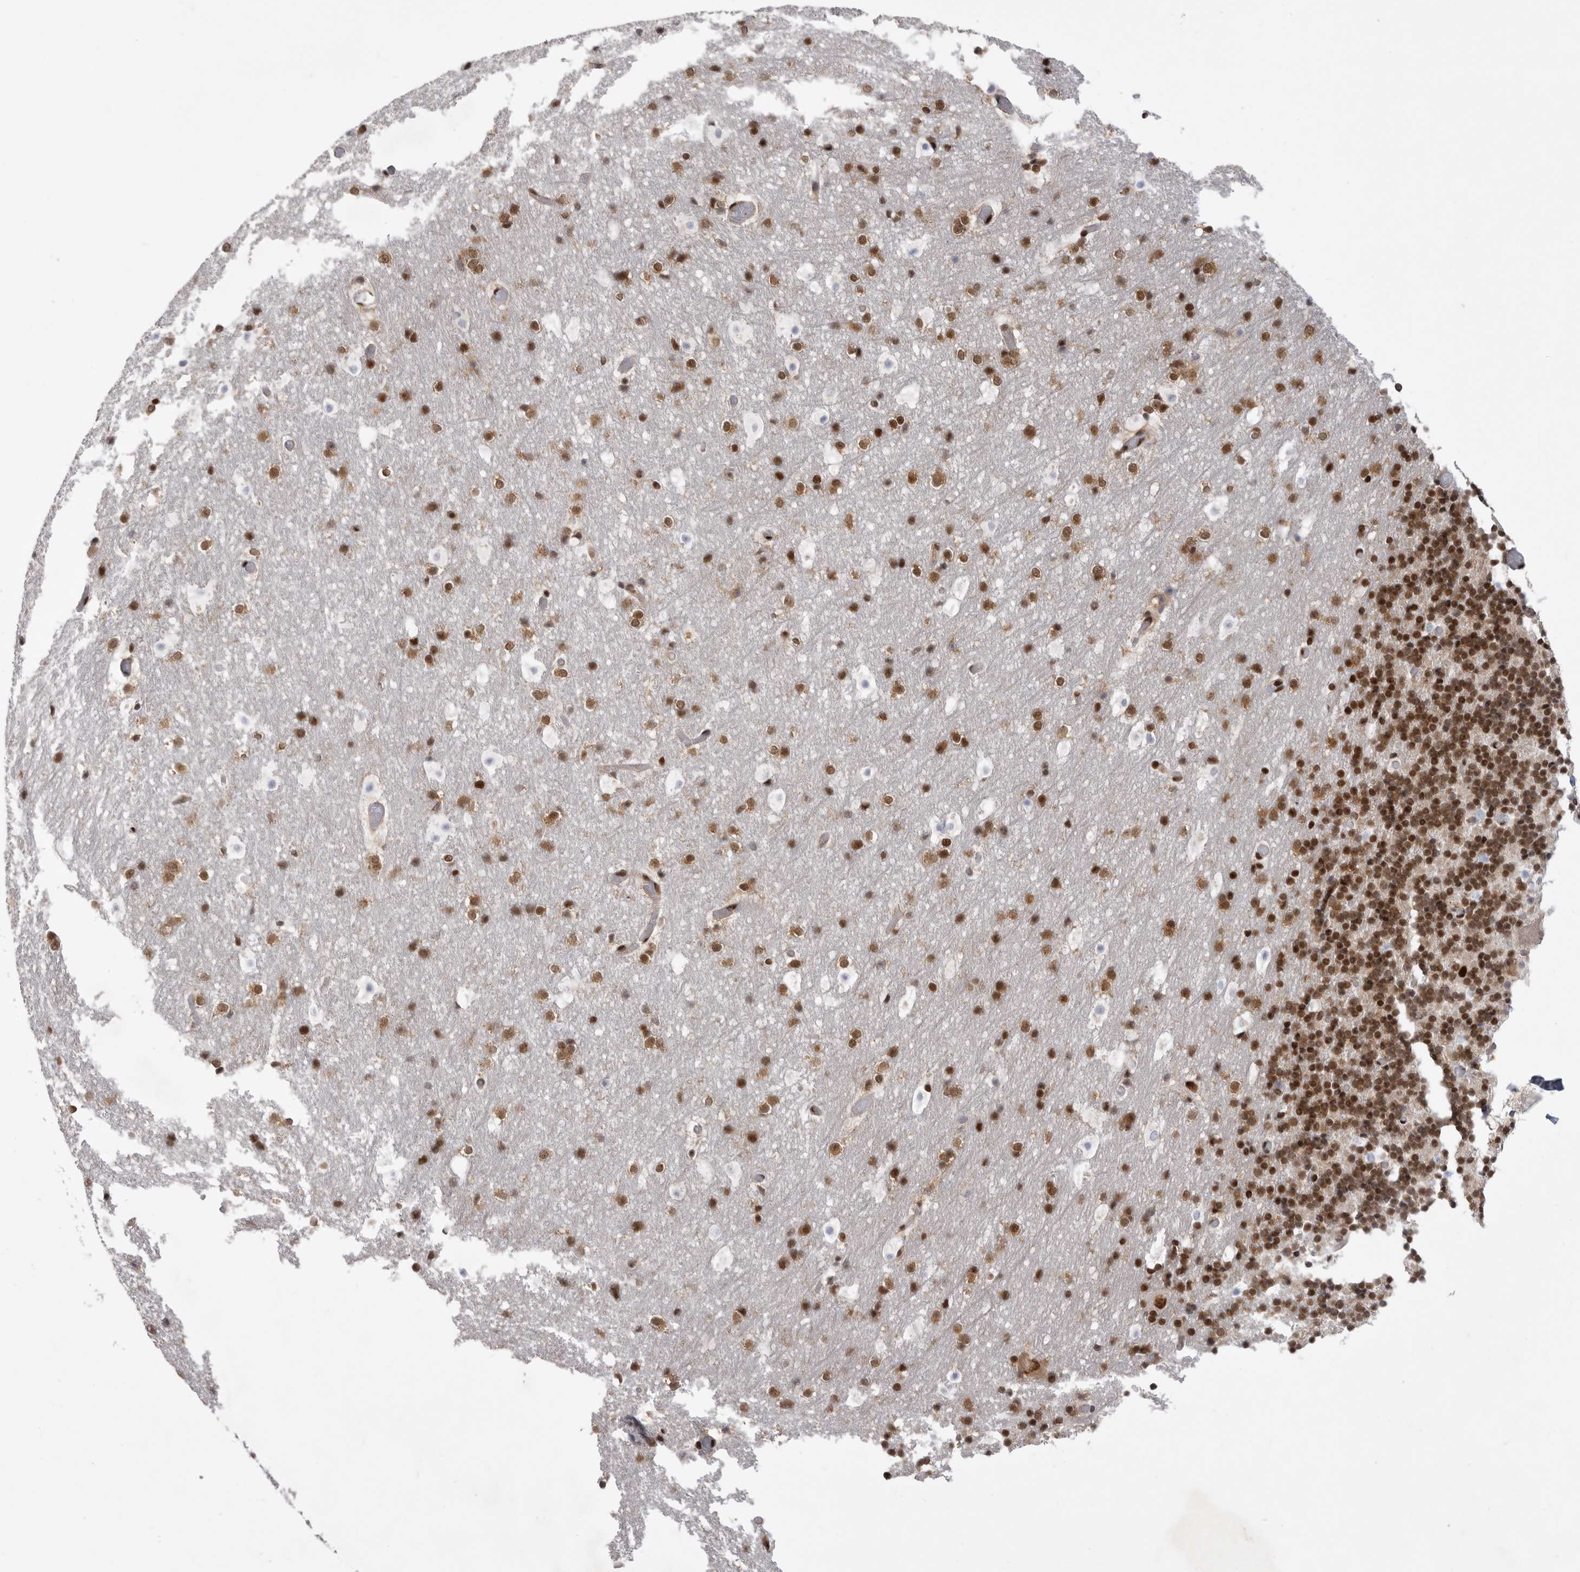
{"staining": {"intensity": "strong", "quantity": ">75%", "location": "nuclear"}, "tissue": "cerebellum", "cell_type": "Cells in granular layer", "image_type": "normal", "snomed": [{"axis": "morphology", "description": "Normal tissue, NOS"}, {"axis": "topography", "description": "Cerebellum"}], "caption": "High-power microscopy captured an IHC photomicrograph of benign cerebellum, revealing strong nuclear positivity in about >75% of cells in granular layer. The staining was performed using DAB (3,3'-diaminobenzidine), with brown indicating positive protein expression. Nuclei are stained blue with hematoxylin.", "gene": "PPP1R8", "patient": {"sex": "male", "age": 57}}